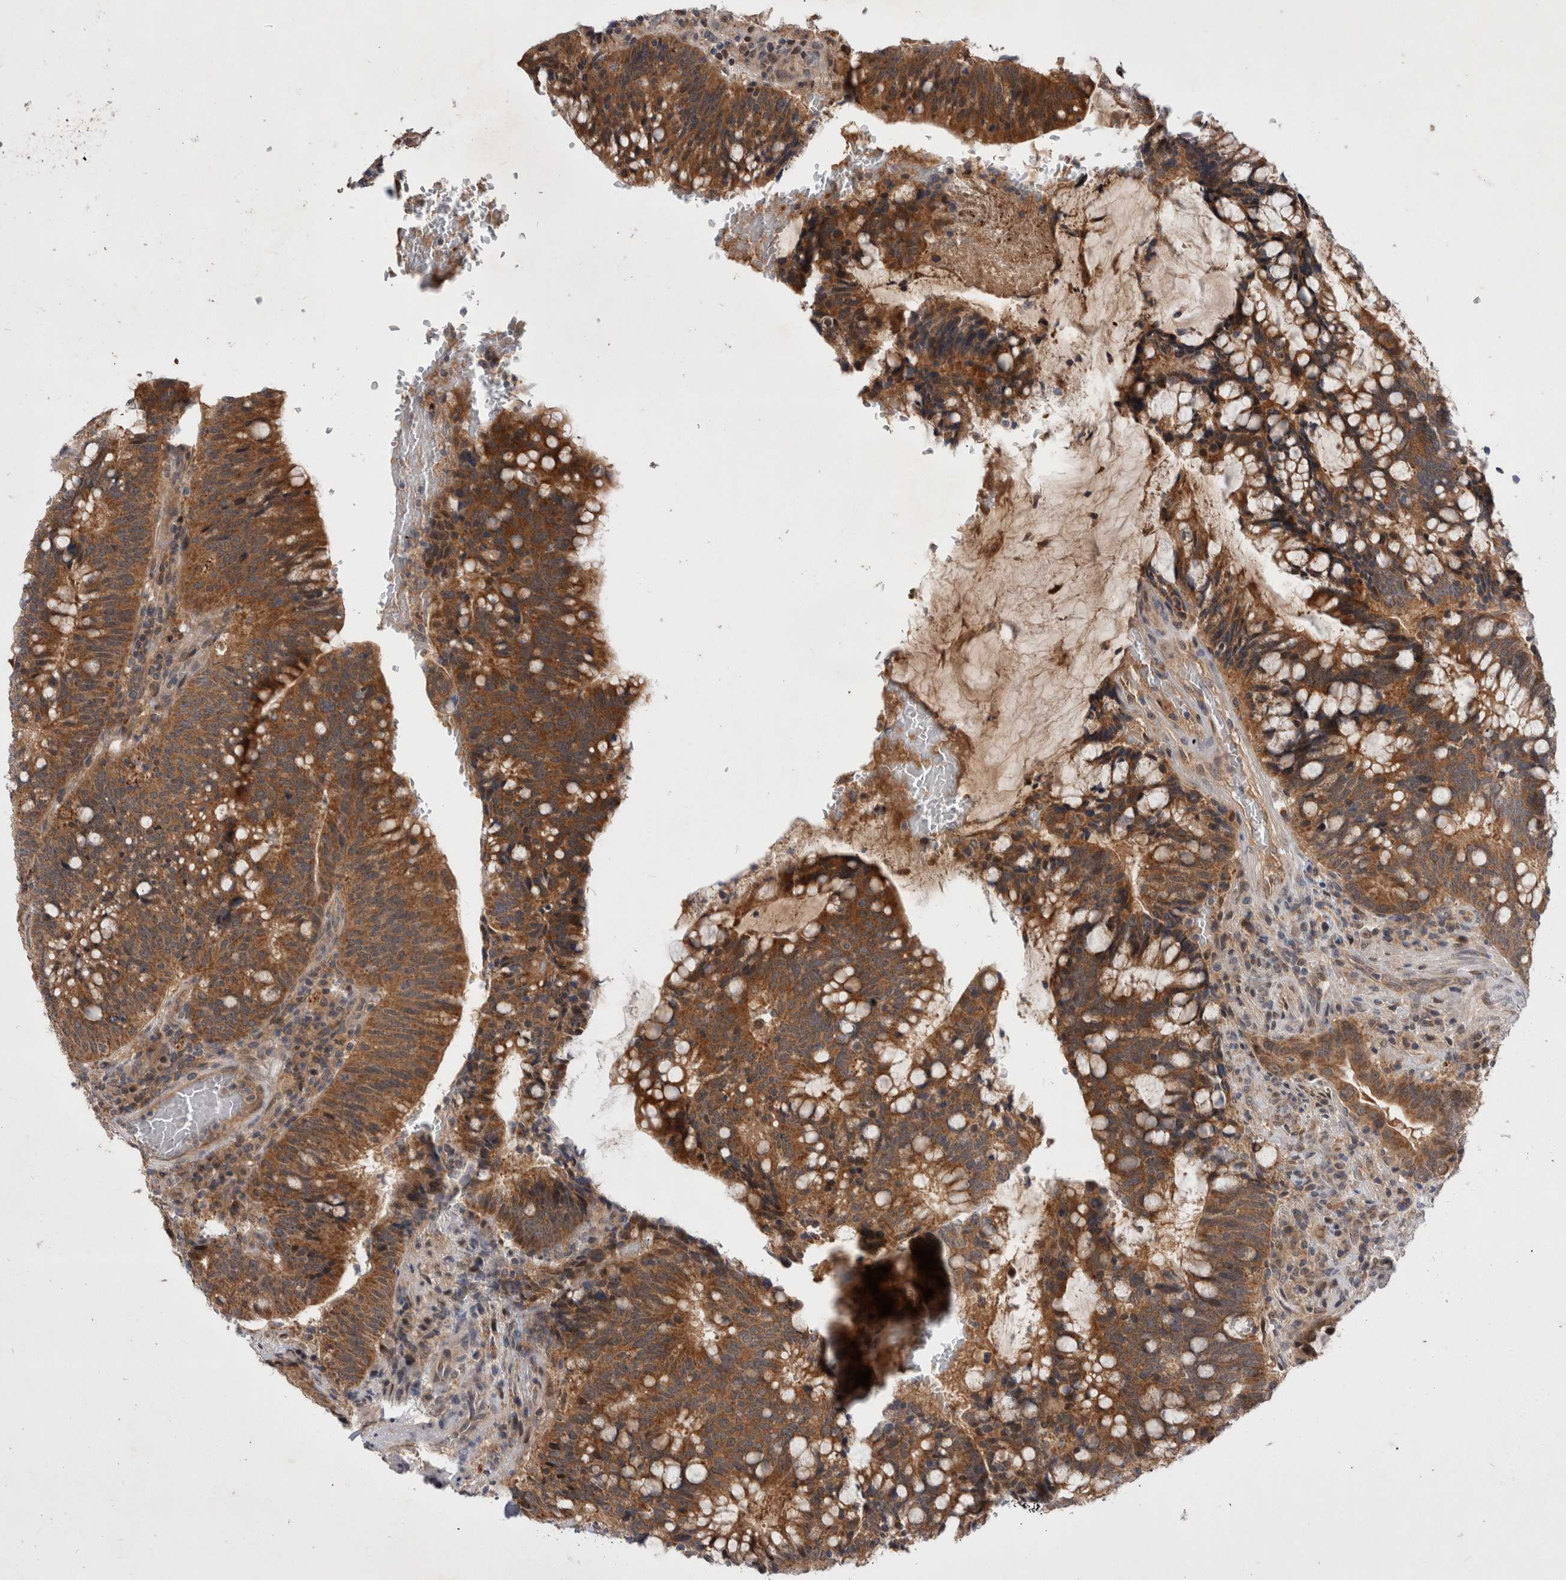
{"staining": {"intensity": "strong", "quantity": ">75%", "location": "cytoplasmic/membranous"}, "tissue": "colorectal cancer", "cell_type": "Tumor cells", "image_type": "cancer", "snomed": [{"axis": "morphology", "description": "Adenocarcinoma, NOS"}, {"axis": "topography", "description": "Colon"}], "caption": "DAB (3,3'-diaminobenzidine) immunohistochemical staining of human adenocarcinoma (colorectal) exhibits strong cytoplasmic/membranous protein staining in about >75% of tumor cells.", "gene": "MRPL37", "patient": {"sex": "female", "age": 66}}